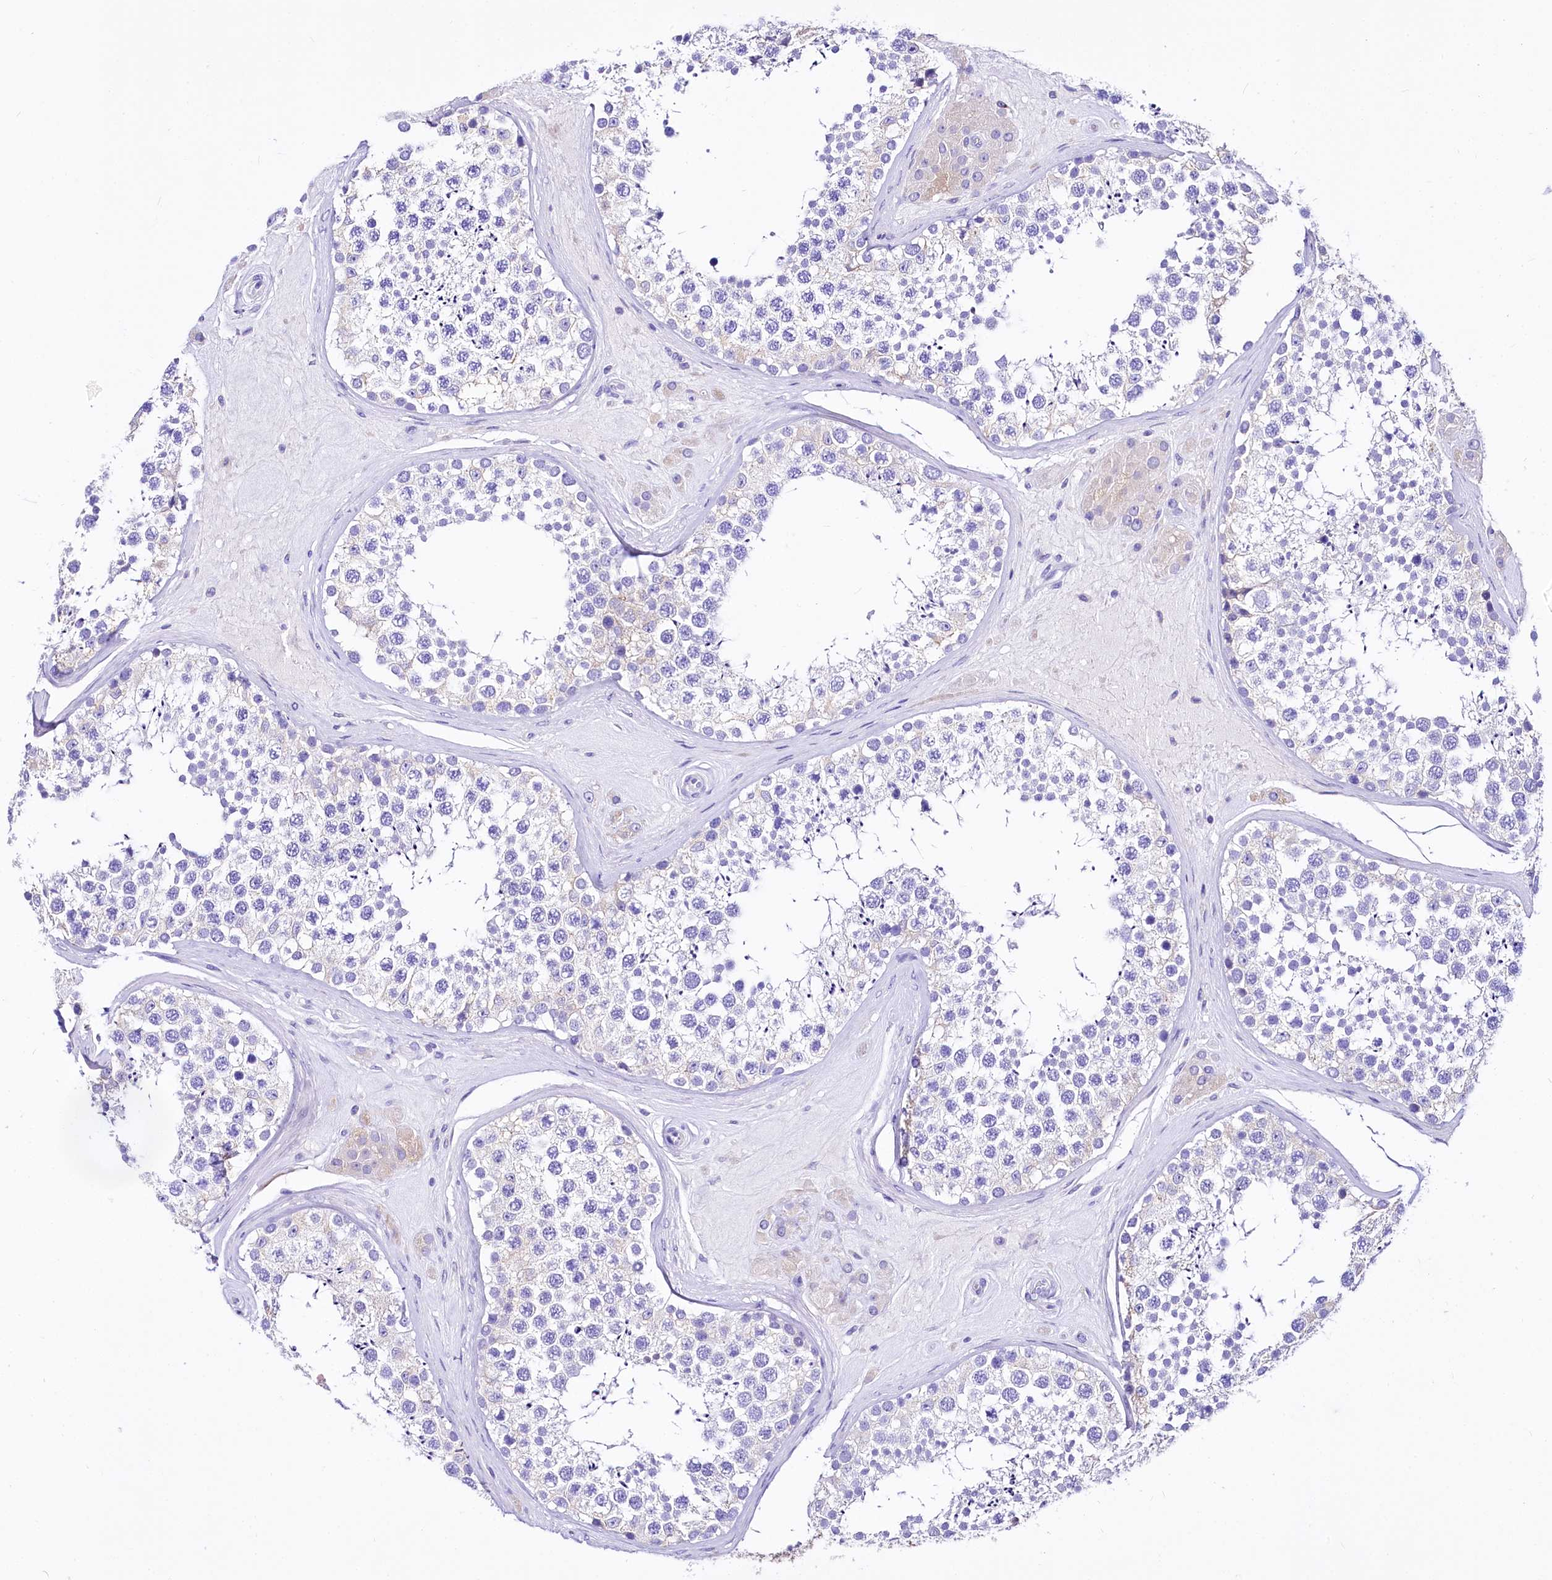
{"staining": {"intensity": "weak", "quantity": "<25%", "location": "cytoplasmic/membranous"}, "tissue": "testis", "cell_type": "Cells in seminiferous ducts", "image_type": "normal", "snomed": [{"axis": "morphology", "description": "Normal tissue, NOS"}, {"axis": "topography", "description": "Testis"}], "caption": "Cells in seminiferous ducts are negative for protein expression in normal human testis. (DAB (3,3'-diaminobenzidine) immunohistochemistry (IHC) with hematoxylin counter stain).", "gene": "A2ML1", "patient": {"sex": "male", "age": 46}}